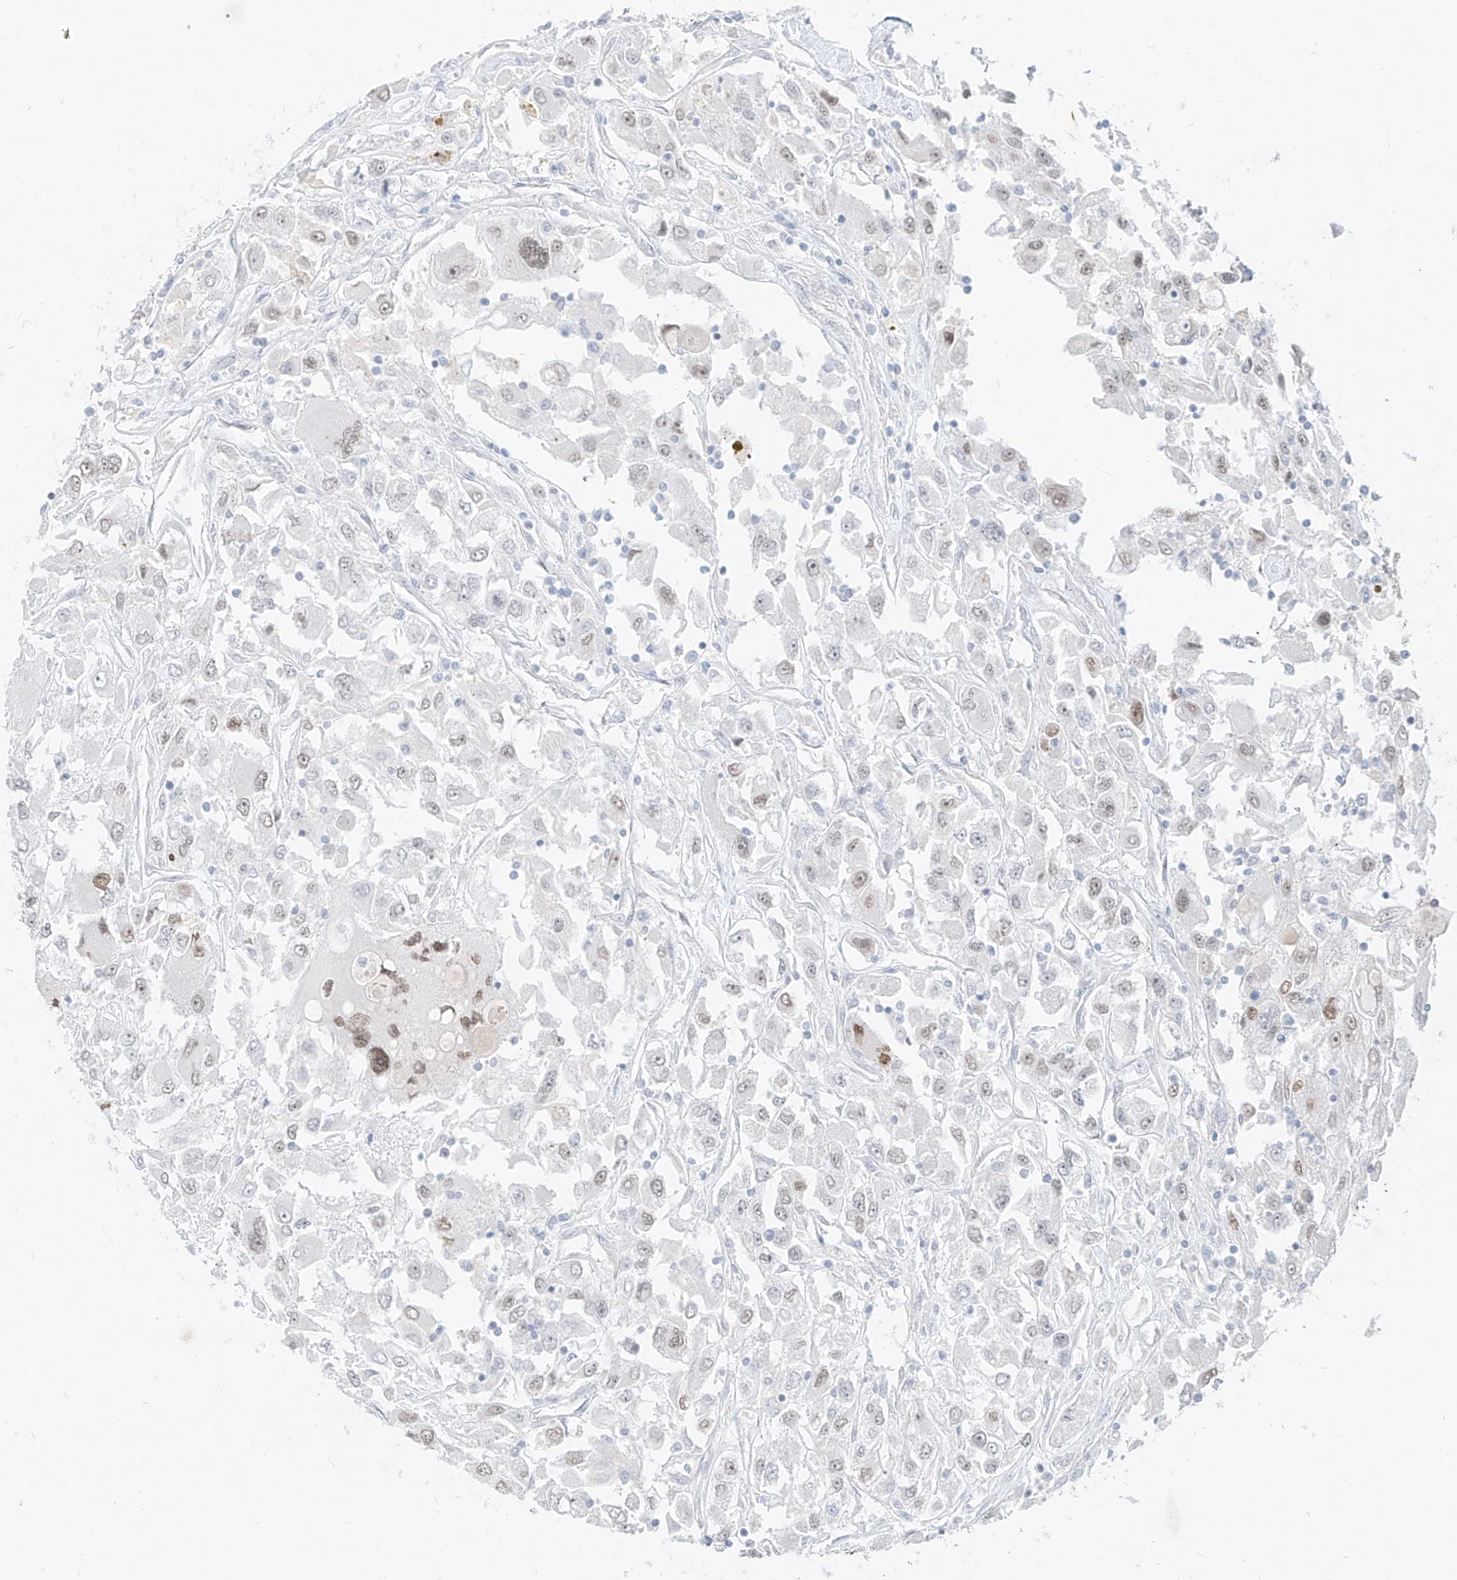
{"staining": {"intensity": "weak", "quantity": "25%-75%", "location": "nuclear"}, "tissue": "renal cancer", "cell_type": "Tumor cells", "image_type": "cancer", "snomed": [{"axis": "morphology", "description": "Adenocarcinoma, NOS"}, {"axis": "topography", "description": "Kidney"}], "caption": "A high-resolution photomicrograph shows immunohistochemistry staining of renal cancer (adenocarcinoma), which demonstrates weak nuclear positivity in approximately 25%-75% of tumor cells.", "gene": "BARX2", "patient": {"sex": "female", "age": 52}}